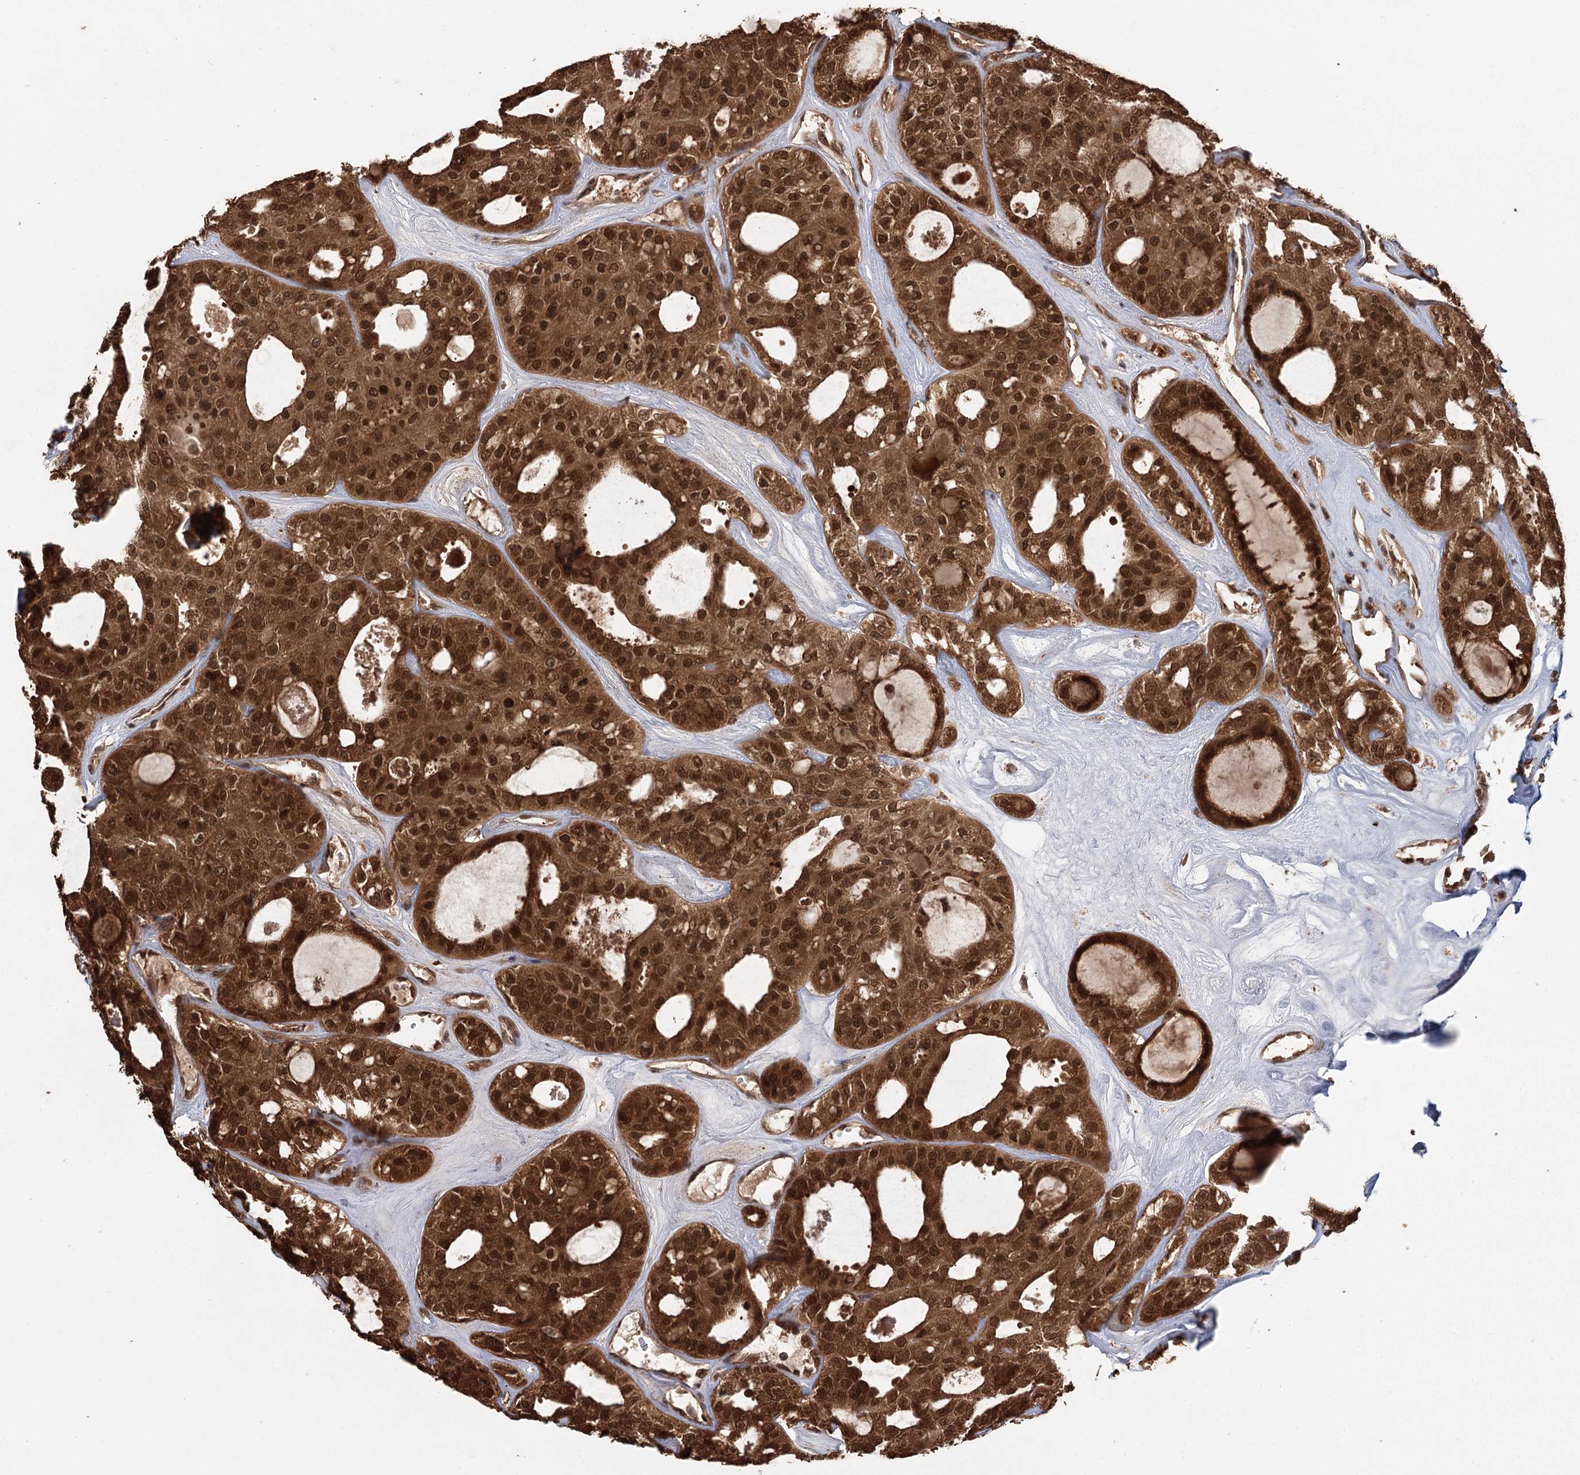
{"staining": {"intensity": "strong", "quantity": ">75%", "location": "cytoplasmic/membranous,nuclear"}, "tissue": "thyroid cancer", "cell_type": "Tumor cells", "image_type": "cancer", "snomed": [{"axis": "morphology", "description": "Follicular adenoma carcinoma, NOS"}, {"axis": "topography", "description": "Thyroid gland"}], "caption": "An image showing strong cytoplasmic/membranous and nuclear staining in about >75% of tumor cells in thyroid follicular adenoma carcinoma, as visualized by brown immunohistochemical staining.", "gene": "N6AMT1", "patient": {"sex": "male", "age": 75}}